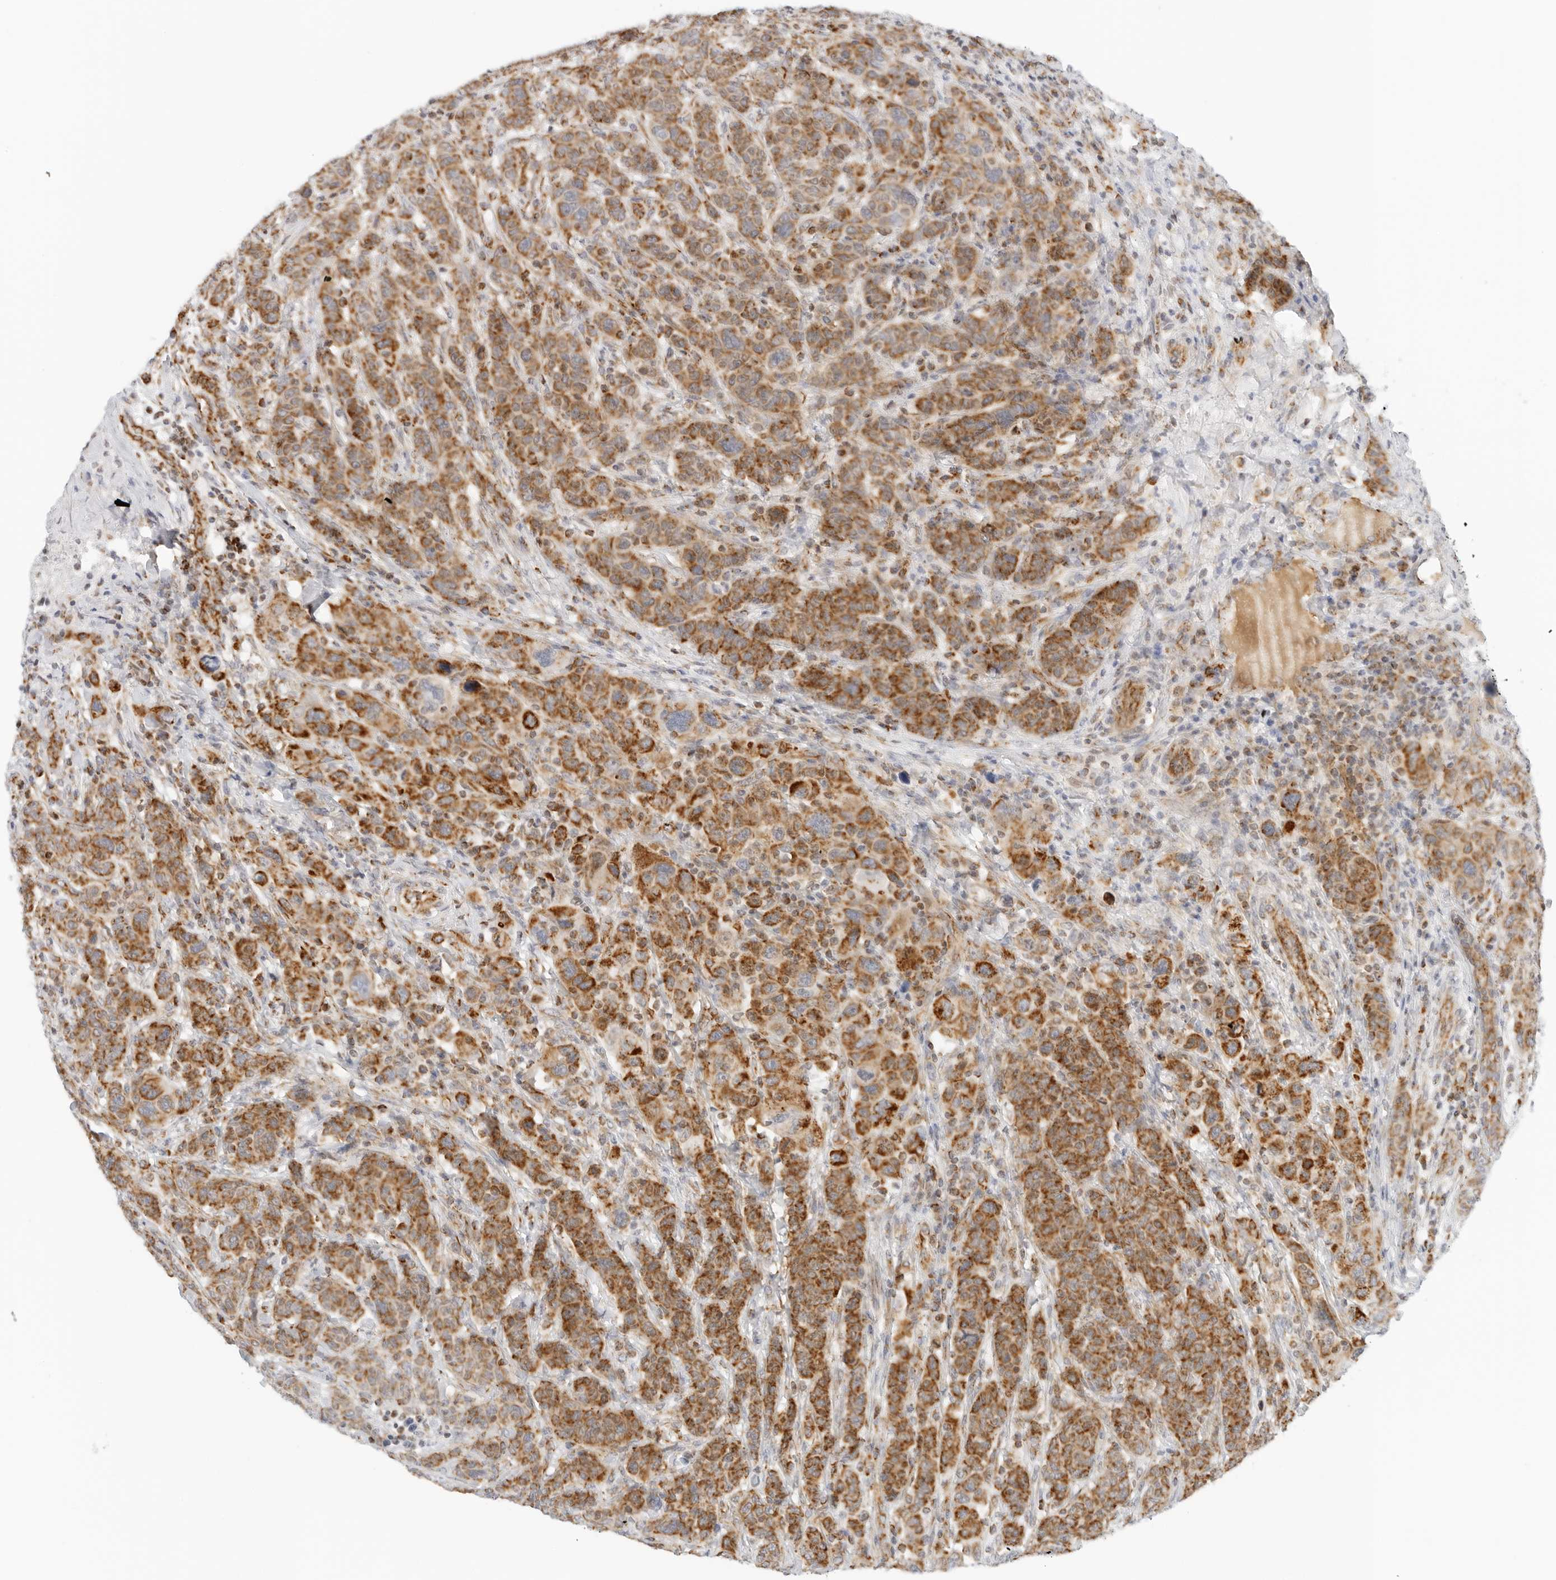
{"staining": {"intensity": "strong", "quantity": ">75%", "location": "cytoplasmic/membranous"}, "tissue": "breast cancer", "cell_type": "Tumor cells", "image_type": "cancer", "snomed": [{"axis": "morphology", "description": "Duct carcinoma"}, {"axis": "topography", "description": "Breast"}], "caption": "Breast cancer (invasive ductal carcinoma) stained for a protein displays strong cytoplasmic/membranous positivity in tumor cells.", "gene": "RC3H1", "patient": {"sex": "female", "age": 37}}